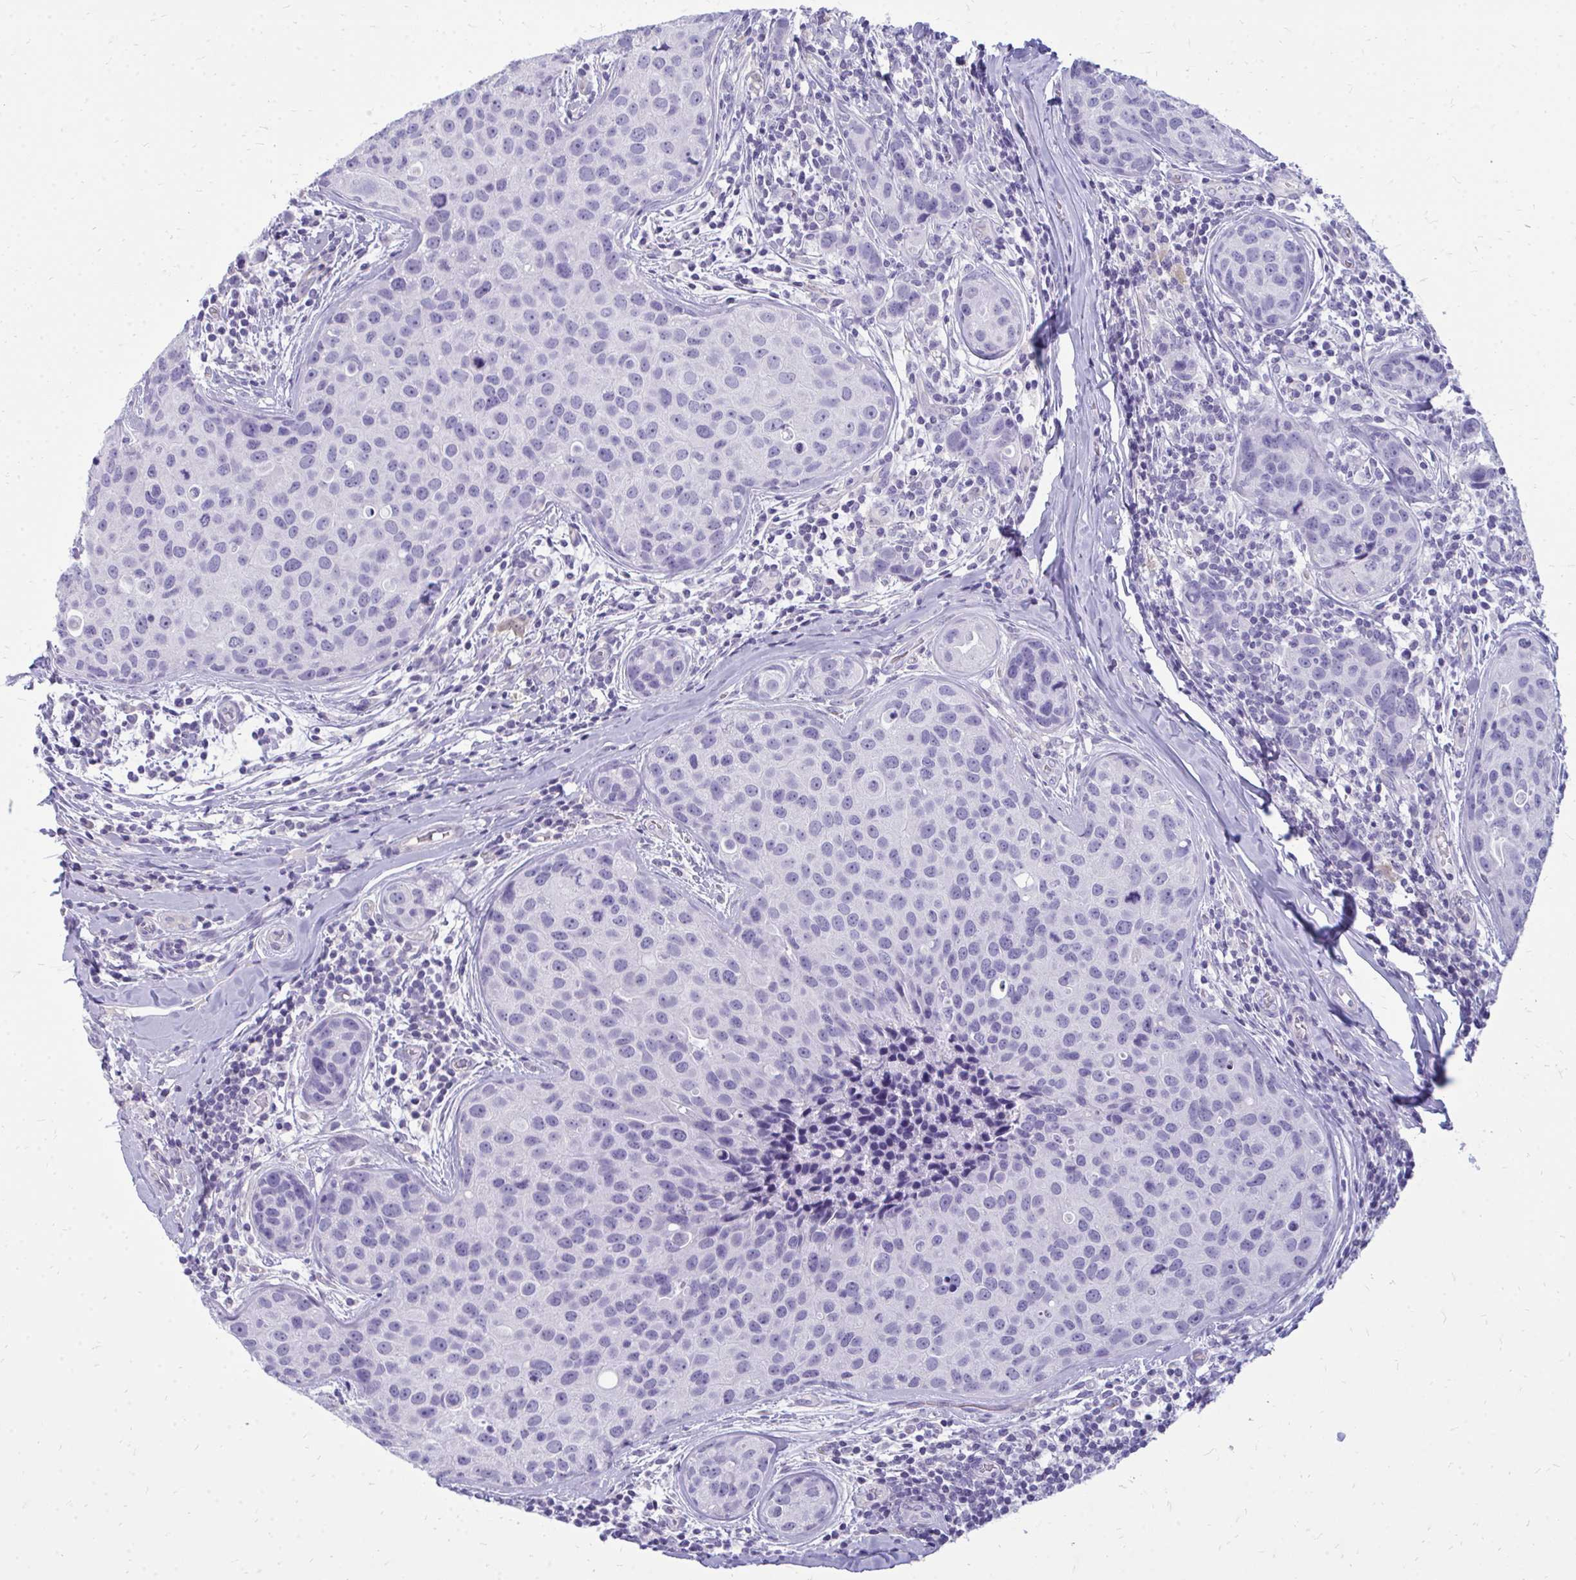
{"staining": {"intensity": "negative", "quantity": "none", "location": "none"}, "tissue": "breast cancer", "cell_type": "Tumor cells", "image_type": "cancer", "snomed": [{"axis": "morphology", "description": "Duct carcinoma"}, {"axis": "topography", "description": "Breast"}], "caption": "Immunohistochemistry image of neoplastic tissue: human intraductal carcinoma (breast) stained with DAB displays no significant protein expression in tumor cells.", "gene": "FABP3", "patient": {"sex": "female", "age": 24}}